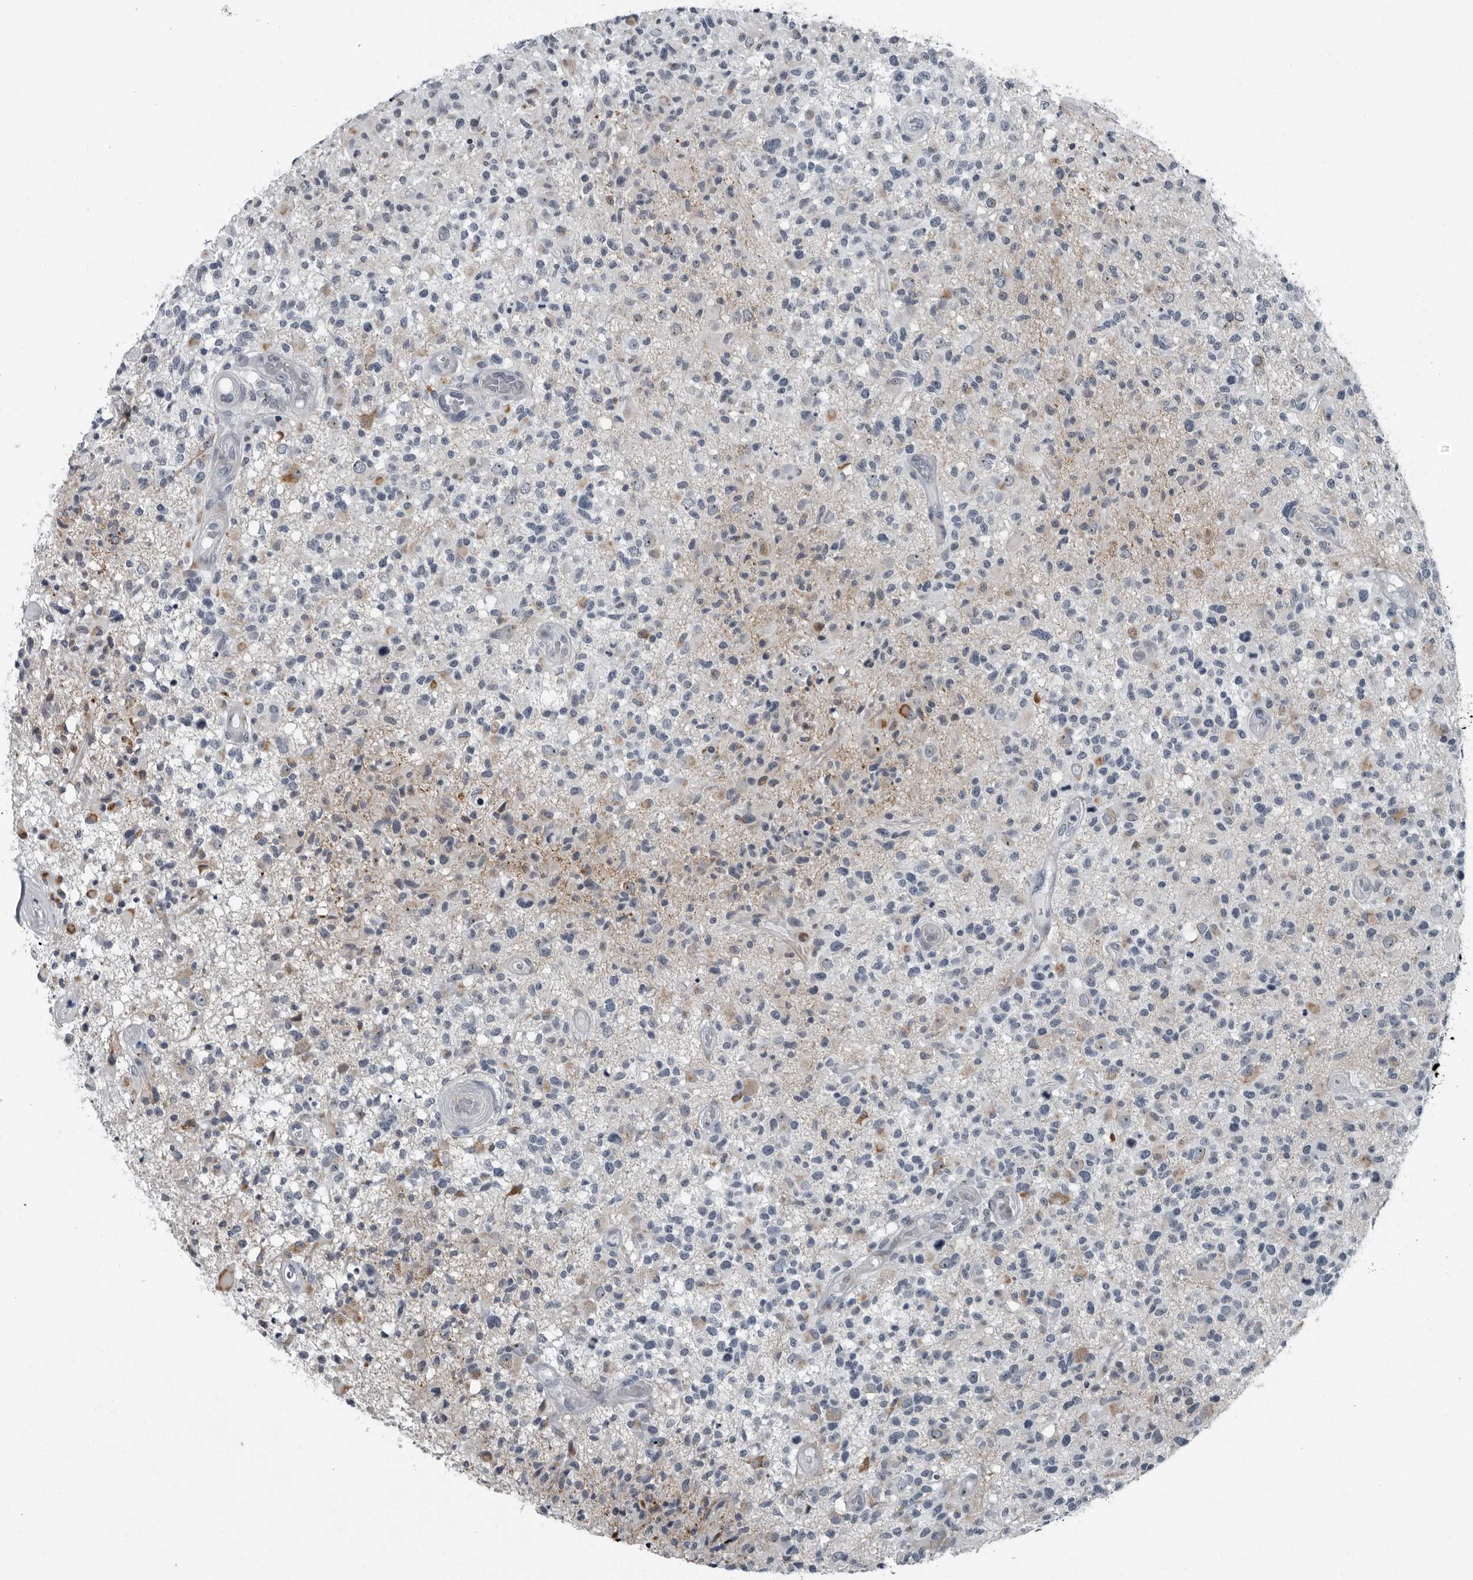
{"staining": {"intensity": "negative", "quantity": "none", "location": "none"}, "tissue": "glioma", "cell_type": "Tumor cells", "image_type": "cancer", "snomed": [{"axis": "morphology", "description": "Glioma, malignant, High grade"}, {"axis": "morphology", "description": "Glioblastoma, NOS"}, {"axis": "topography", "description": "Brain"}], "caption": "A photomicrograph of malignant high-grade glioma stained for a protein exhibits no brown staining in tumor cells. Nuclei are stained in blue.", "gene": "PDCD11", "patient": {"sex": "male", "age": 60}}